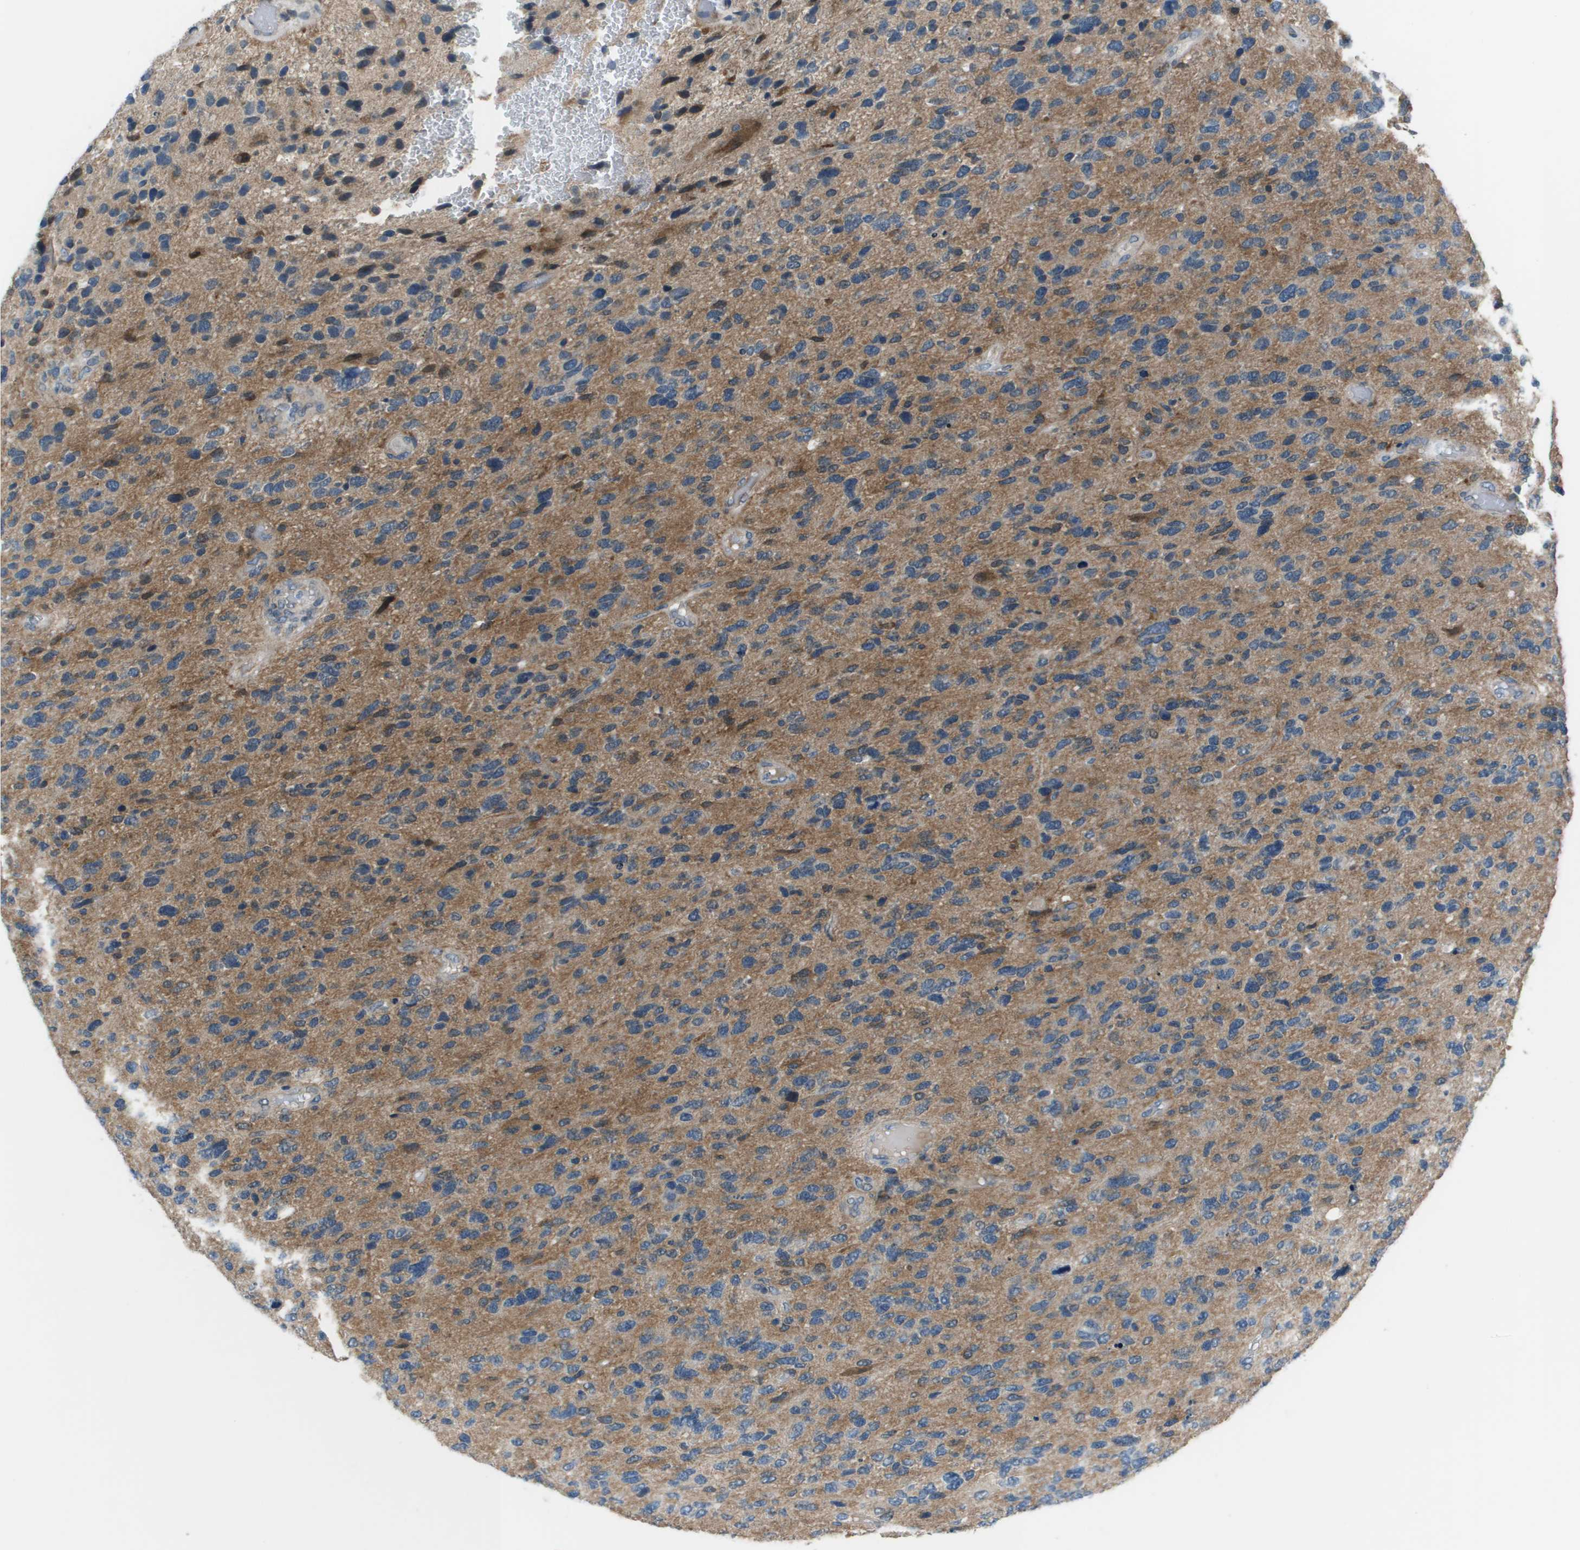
{"staining": {"intensity": "moderate", "quantity": "25%-75%", "location": "cytoplasmic/membranous"}, "tissue": "glioma", "cell_type": "Tumor cells", "image_type": "cancer", "snomed": [{"axis": "morphology", "description": "Glioma, malignant, High grade"}, {"axis": "topography", "description": "Brain"}], "caption": "A photomicrograph of malignant glioma (high-grade) stained for a protein demonstrates moderate cytoplasmic/membranous brown staining in tumor cells.", "gene": "PCOLCE", "patient": {"sex": "female", "age": 58}}